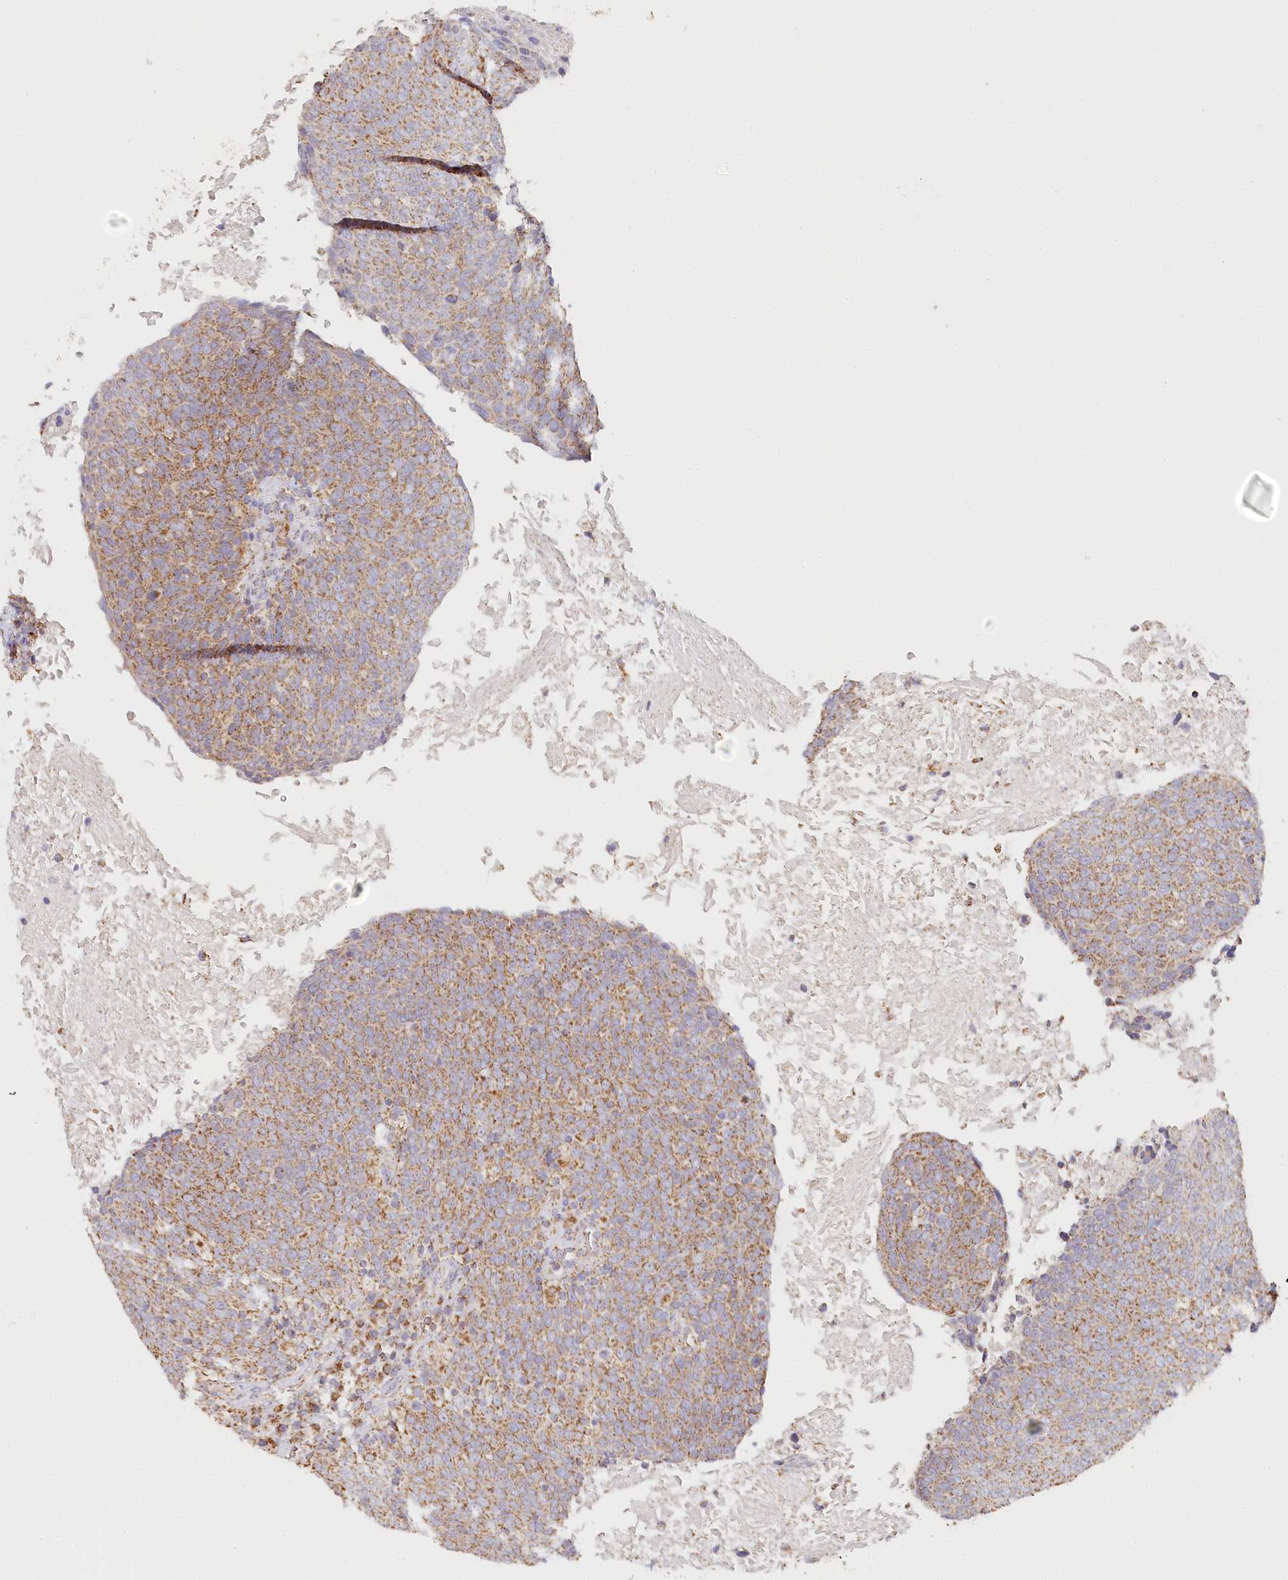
{"staining": {"intensity": "moderate", "quantity": ">75%", "location": "cytoplasmic/membranous"}, "tissue": "head and neck cancer", "cell_type": "Tumor cells", "image_type": "cancer", "snomed": [{"axis": "morphology", "description": "Squamous cell carcinoma, NOS"}, {"axis": "morphology", "description": "Squamous cell carcinoma, metastatic, NOS"}, {"axis": "topography", "description": "Lymph node"}, {"axis": "topography", "description": "Head-Neck"}], "caption": "Head and neck squamous cell carcinoma tissue reveals moderate cytoplasmic/membranous positivity in approximately >75% of tumor cells, visualized by immunohistochemistry.", "gene": "MMP25", "patient": {"sex": "male", "age": 62}}